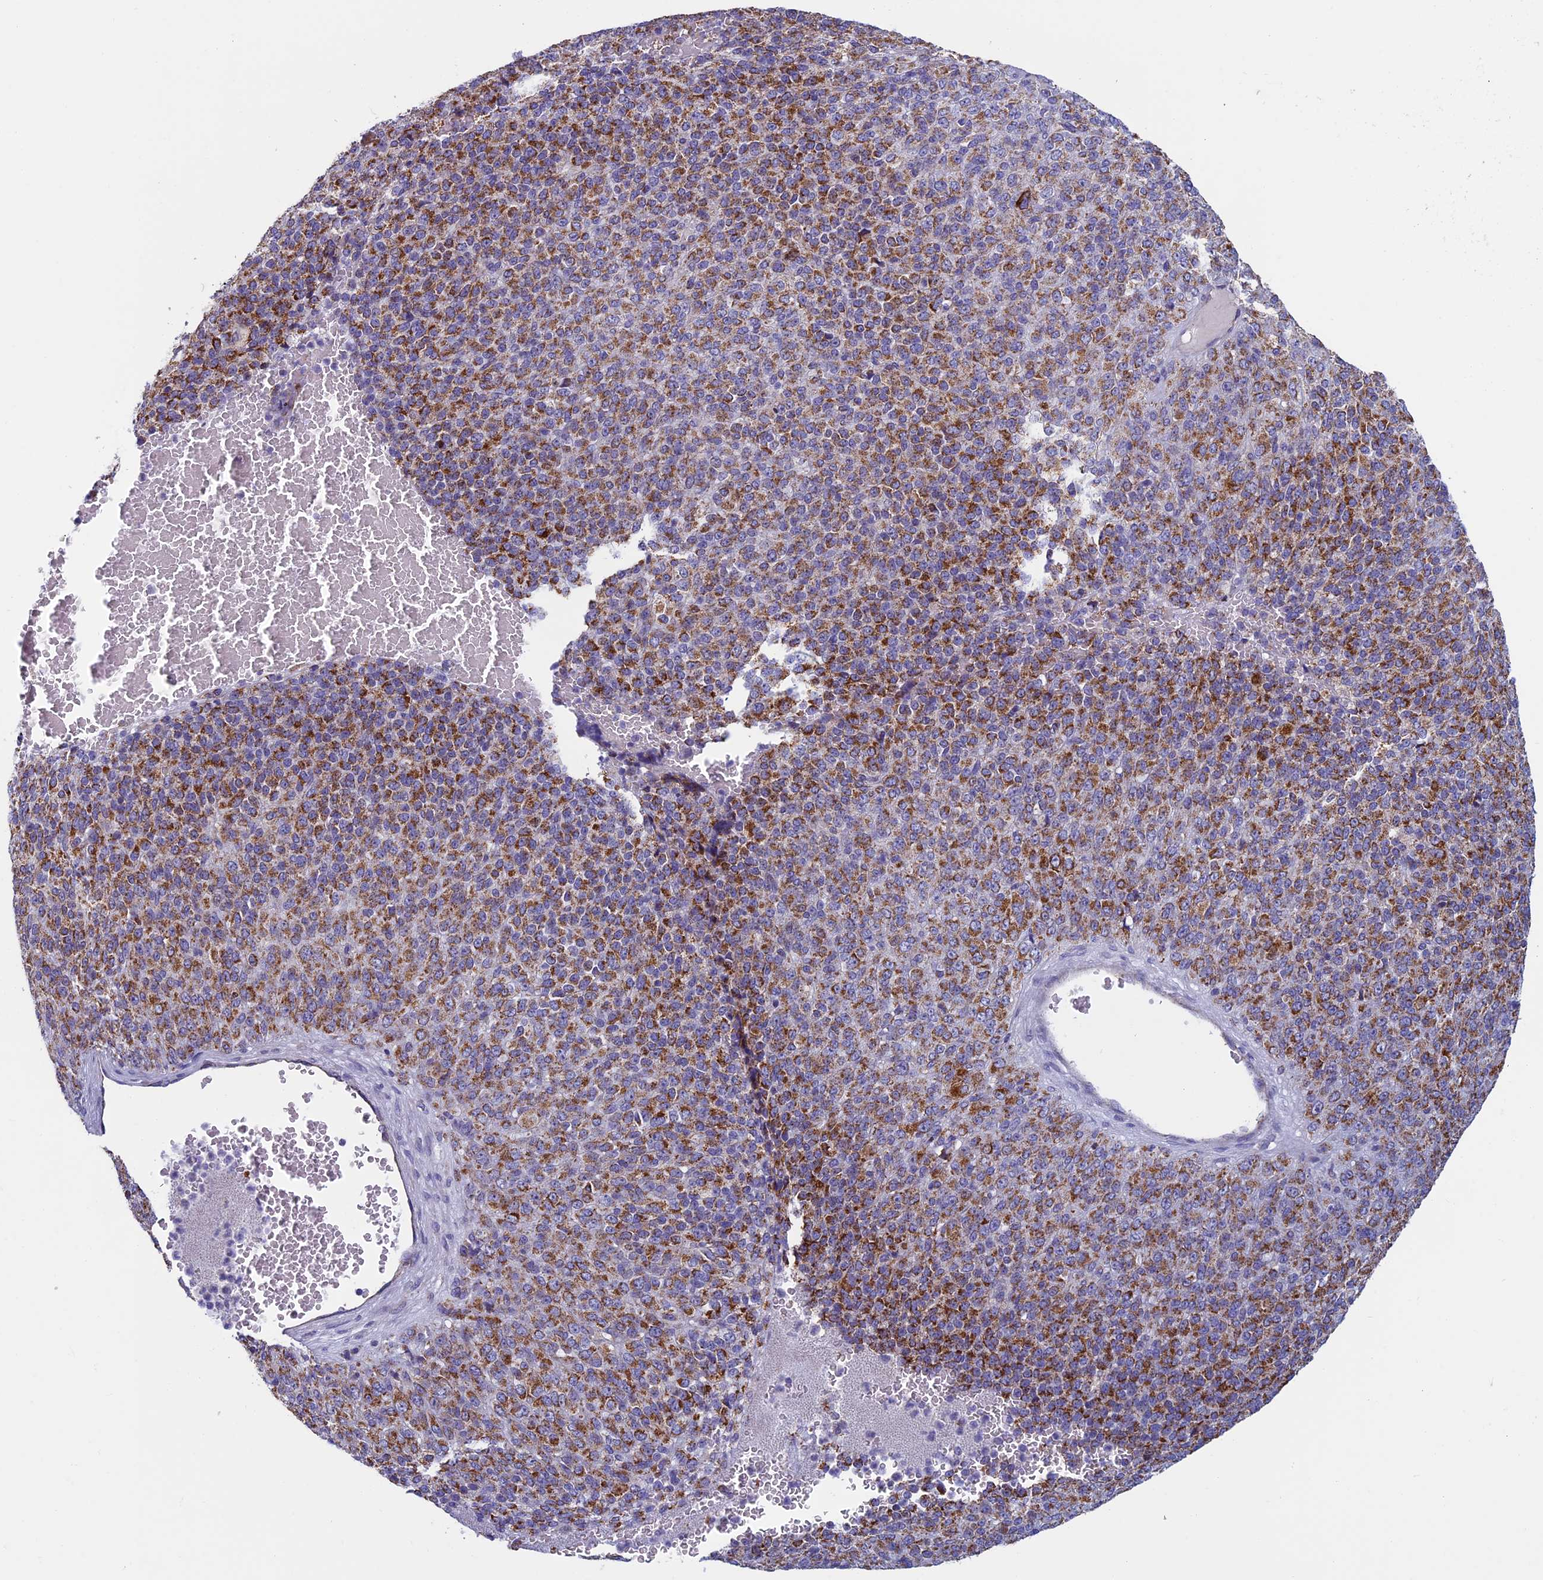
{"staining": {"intensity": "moderate", "quantity": ">75%", "location": "cytoplasmic/membranous"}, "tissue": "melanoma", "cell_type": "Tumor cells", "image_type": "cancer", "snomed": [{"axis": "morphology", "description": "Malignant melanoma, Metastatic site"}, {"axis": "topography", "description": "Brain"}], "caption": "Immunohistochemical staining of human malignant melanoma (metastatic site) demonstrates medium levels of moderate cytoplasmic/membranous protein expression in approximately >75% of tumor cells.", "gene": "MFSD12", "patient": {"sex": "female", "age": 56}}